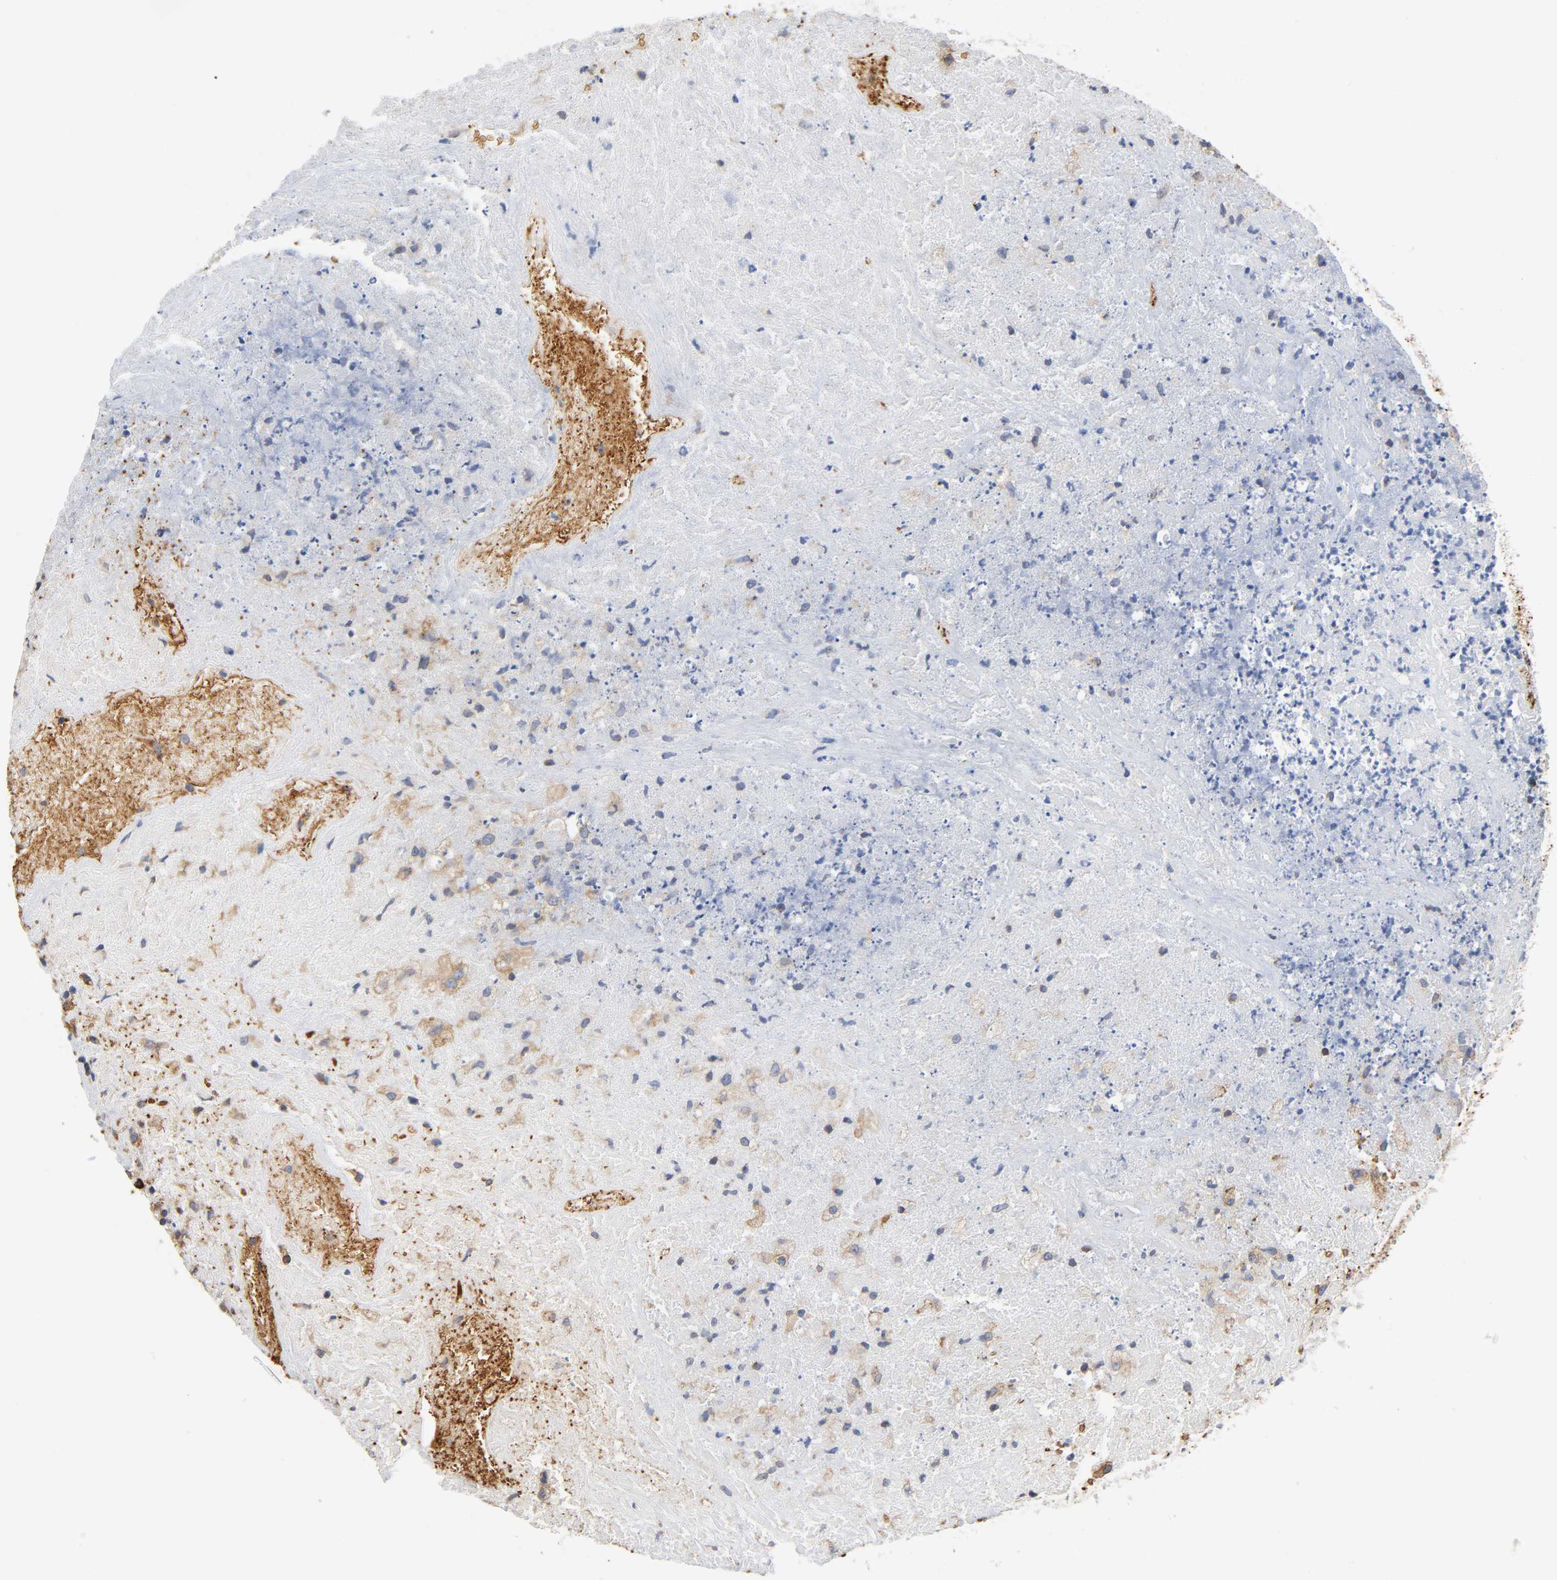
{"staining": {"intensity": "weak", "quantity": ">75%", "location": "cytoplasmic/membranous"}, "tissue": "testis cancer", "cell_type": "Tumor cells", "image_type": "cancer", "snomed": [{"axis": "morphology", "description": "Necrosis, NOS"}, {"axis": "morphology", "description": "Carcinoma, Embryonal, NOS"}, {"axis": "topography", "description": "Testis"}], "caption": "There is low levels of weak cytoplasmic/membranous staining in tumor cells of testis cancer (embryonal carcinoma), as demonstrated by immunohistochemical staining (brown color).", "gene": "UCKL1", "patient": {"sex": "male", "age": 19}}